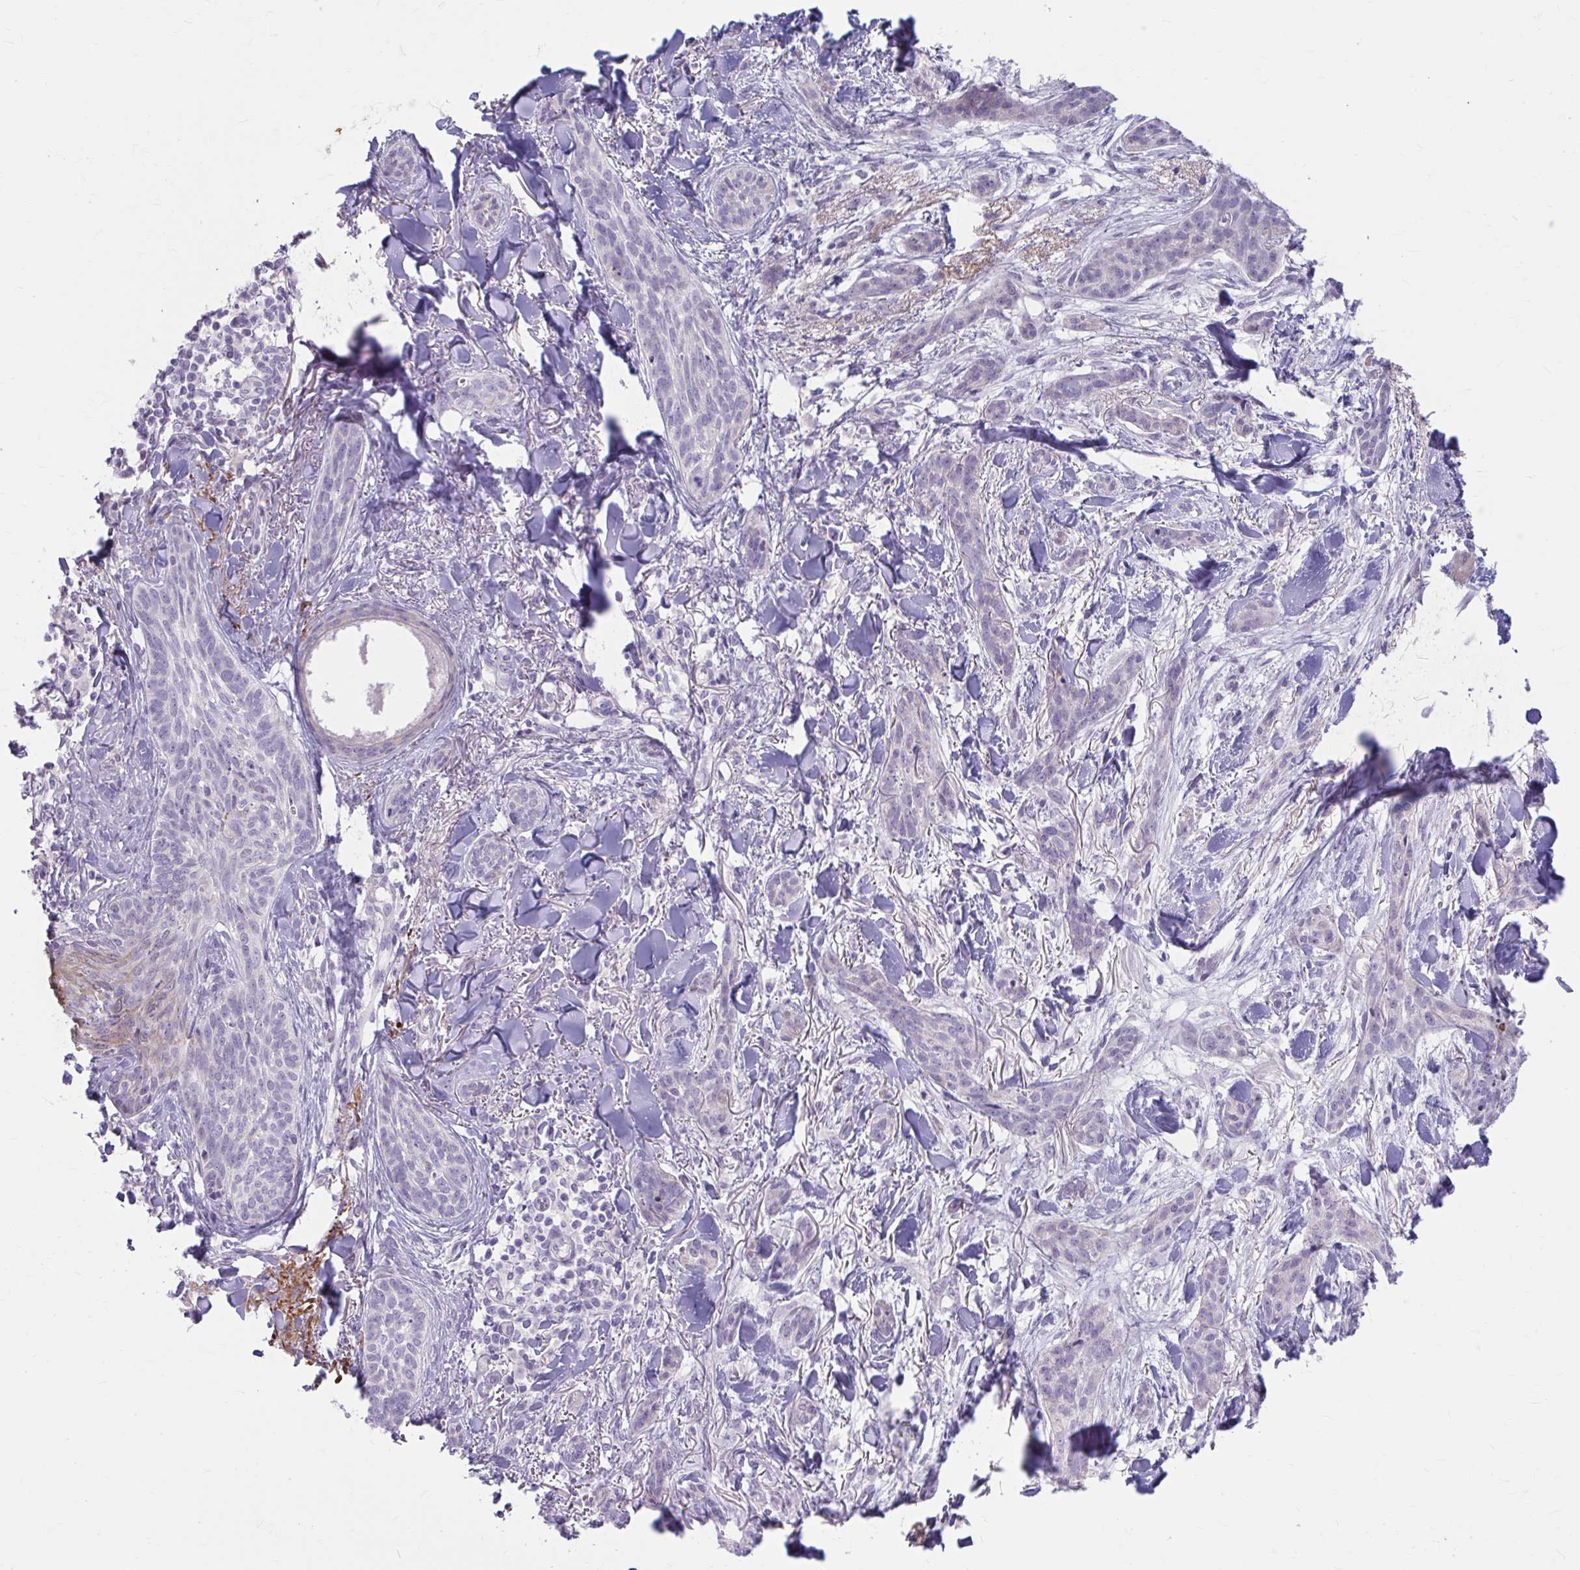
{"staining": {"intensity": "negative", "quantity": "none", "location": "none"}, "tissue": "skin cancer", "cell_type": "Tumor cells", "image_type": "cancer", "snomed": [{"axis": "morphology", "description": "Basal cell carcinoma"}, {"axis": "topography", "description": "Skin"}], "caption": "This histopathology image is of skin cancer stained with immunohistochemistry to label a protein in brown with the nuclei are counter-stained blue. There is no staining in tumor cells.", "gene": "MSMO1", "patient": {"sex": "male", "age": 52}}